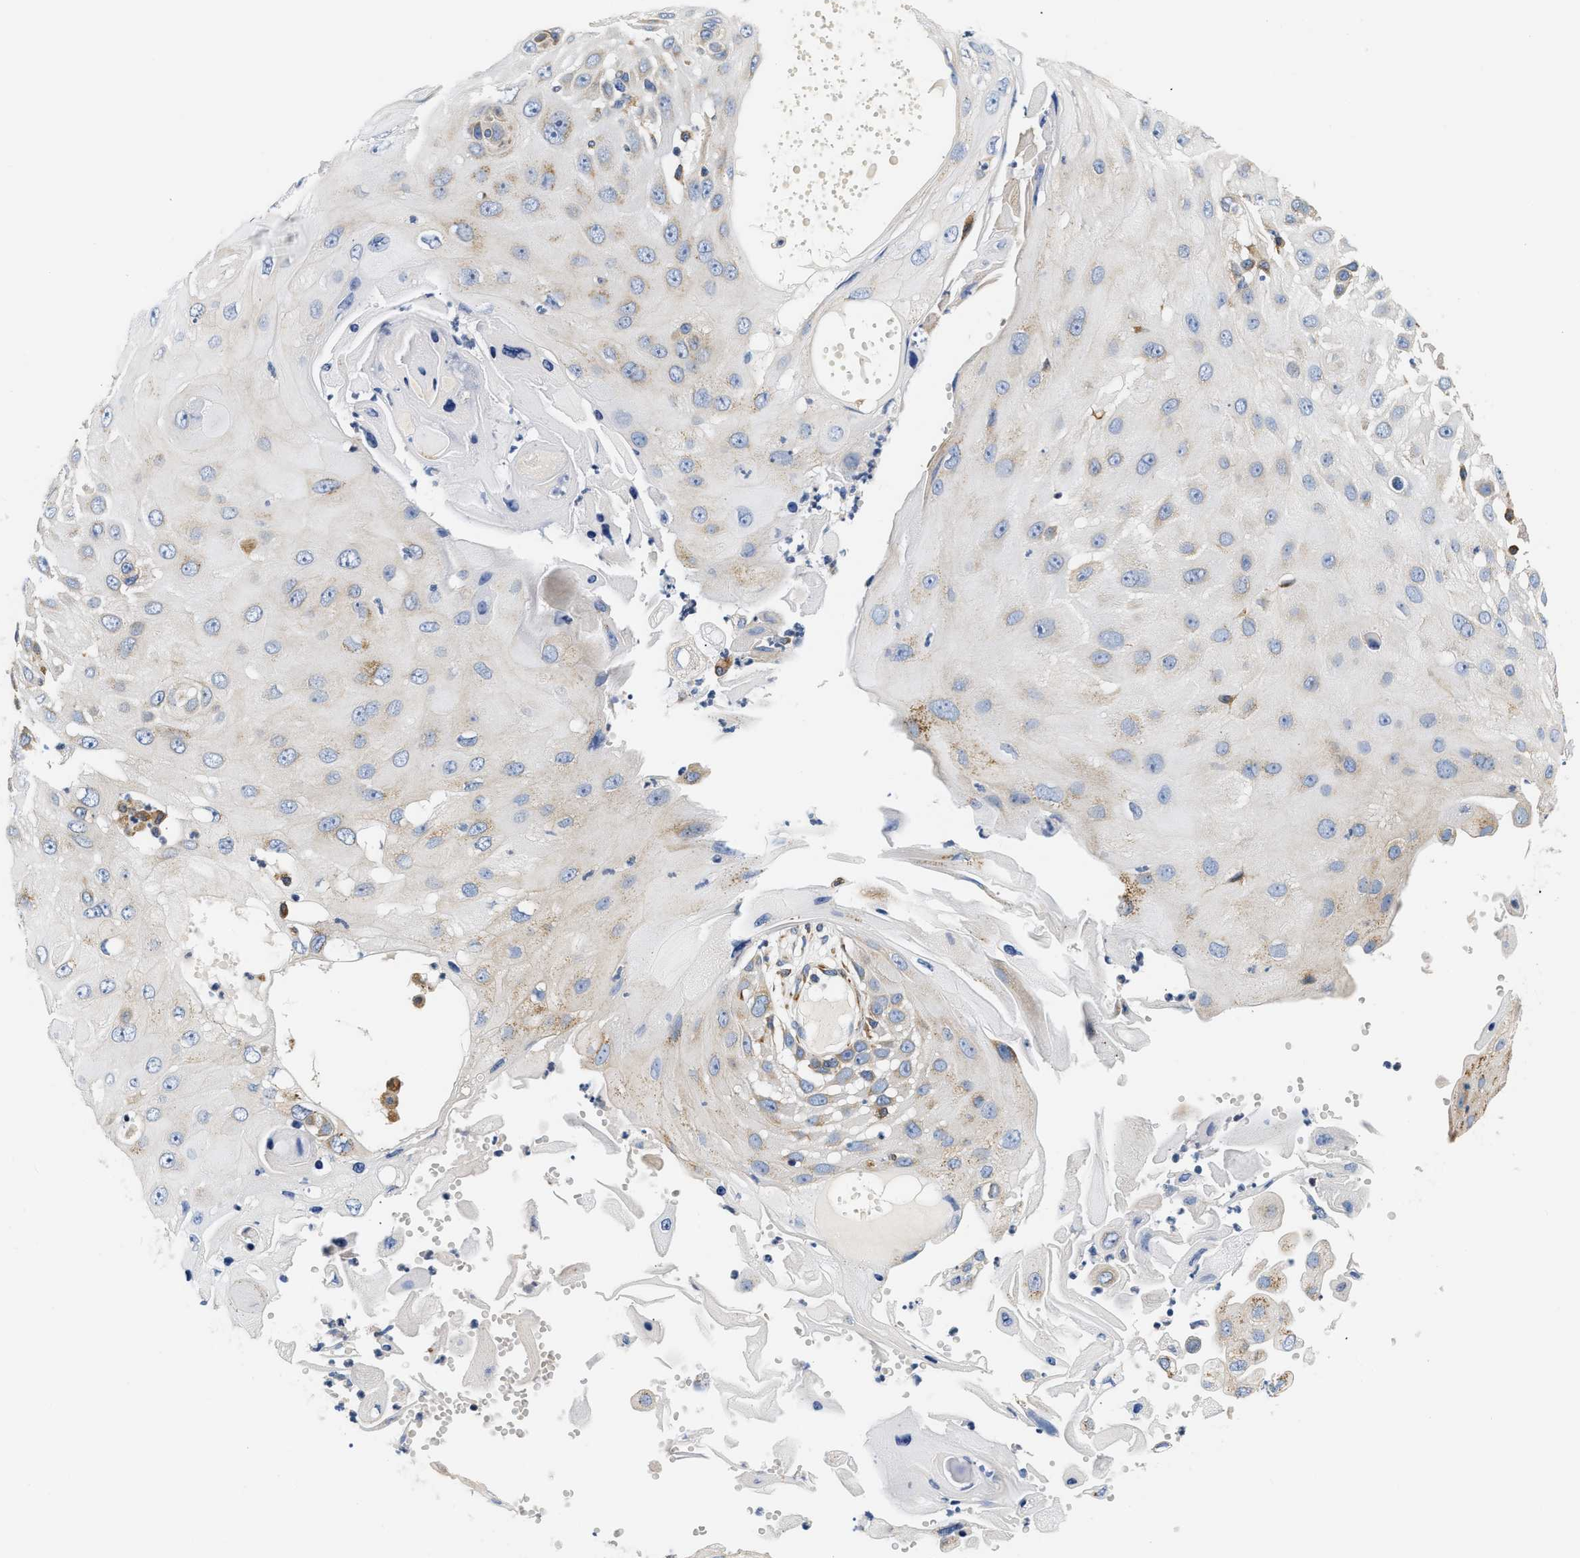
{"staining": {"intensity": "weak", "quantity": "<25%", "location": "cytoplasmic/membranous"}, "tissue": "skin cancer", "cell_type": "Tumor cells", "image_type": "cancer", "snomed": [{"axis": "morphology", "description": "Squamous cell carcinoma, NOS"}, {"axis": "topography", "description": "Skin"}], "caption": "Human skin squamous cell carcinoma stained for a protein using immunohistochemistry demonstrates no expression in tumor cells.", "gene": "HDHD3", "patient": {"sex": "female", "age": 44}}